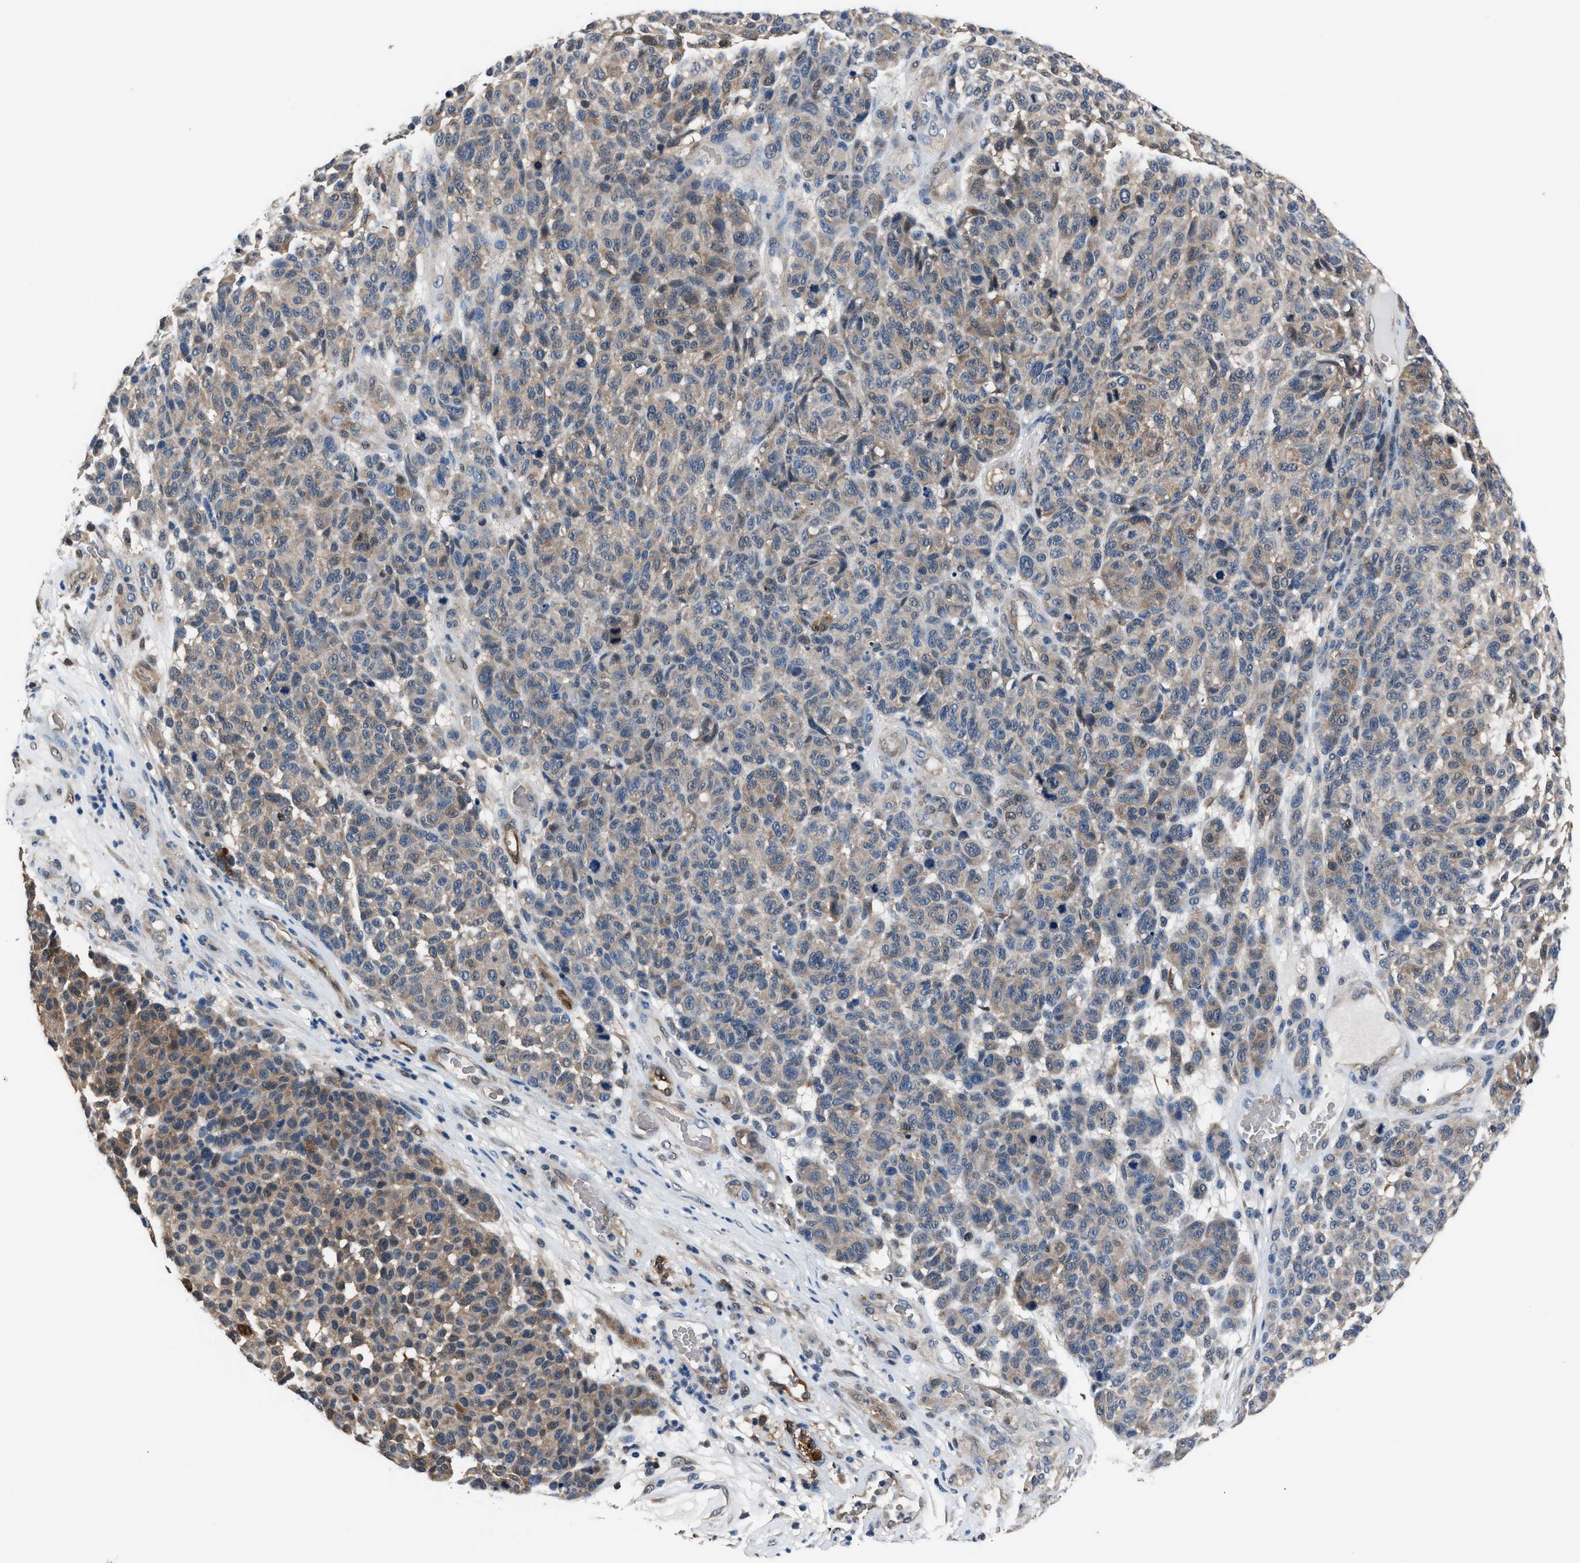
{"staining": {"intensity": "weak", "quantity": "25%-75%", "location": "cytoplasmic/membranous"}, "tissue": "melanoma", "cell_type": "Tumor cells", "image_type": "cancer", "snomed": [{"axis": "morphology", "description": "Malignant melanoma, NOS"}, {"axis": "topography", "description": "Skin"}], "caption": "The photomicrograph exhibits a brown stain indicating the presence of a protein in the cytoplasmic/membranous of tumor cells in malignant melanoma.", "gene": "PPA1", "patient": {"sex": "male", "age": 59}}